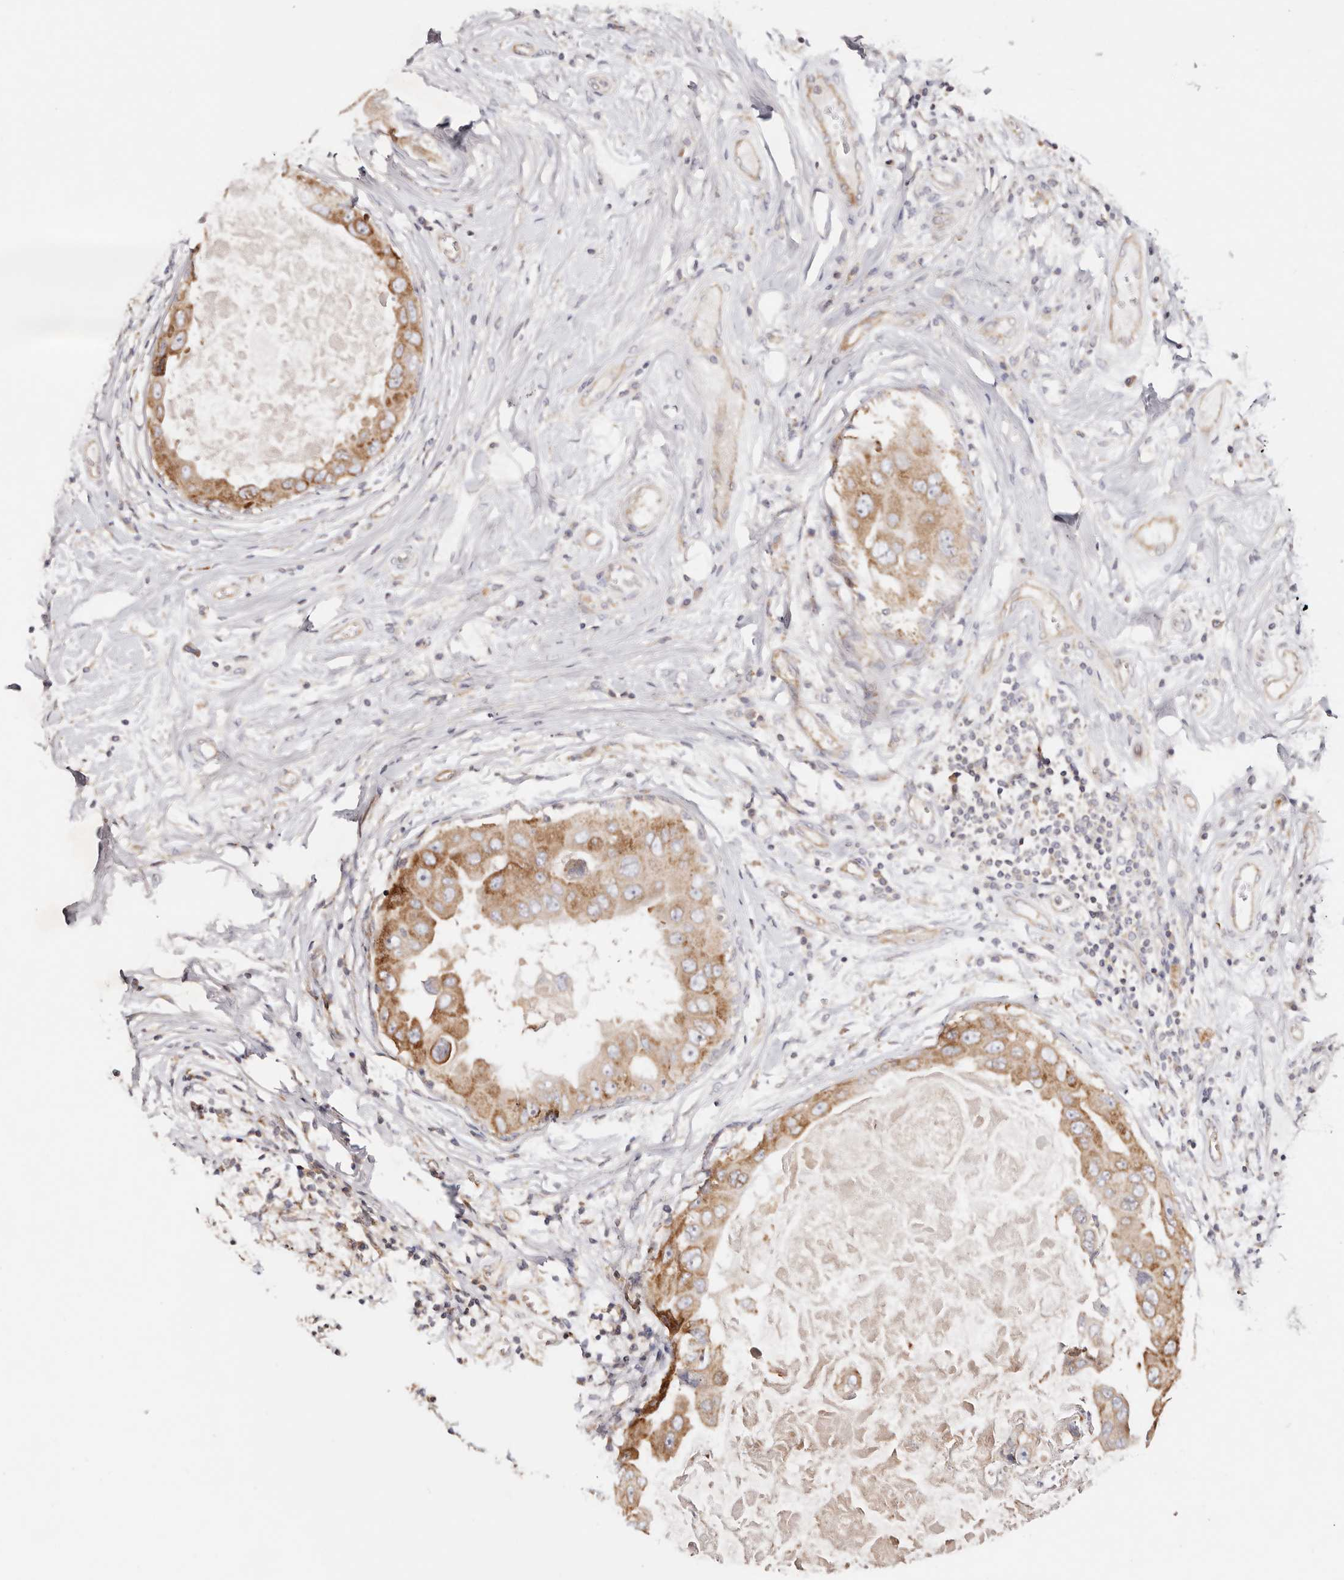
{"staining": {"intensity": "moderate", "quantity": ">75%", "location": "cytoplasmic/membranous"}, "tissue": "breast cancer", "cell_type": "Tumor cells", "image_type": "cancer", "snomed": [{"axis": "morphology", "description": "Duct carcinoma"}, {"axis": "topography", "description": "Breast"}], "caption": "A photomicrograph of breast cancer stained for a protein displays moderate cytoplasmic/membranous brown staining in tumor cells. The protein is stained brown, and the nuclei are stained in blue (DAB (3,3'-diaminobenzidine) IHC with brightfield microscopy, high magnification).", "gene": "GNA13", "patient": {"sex": "female", "age": 27}}